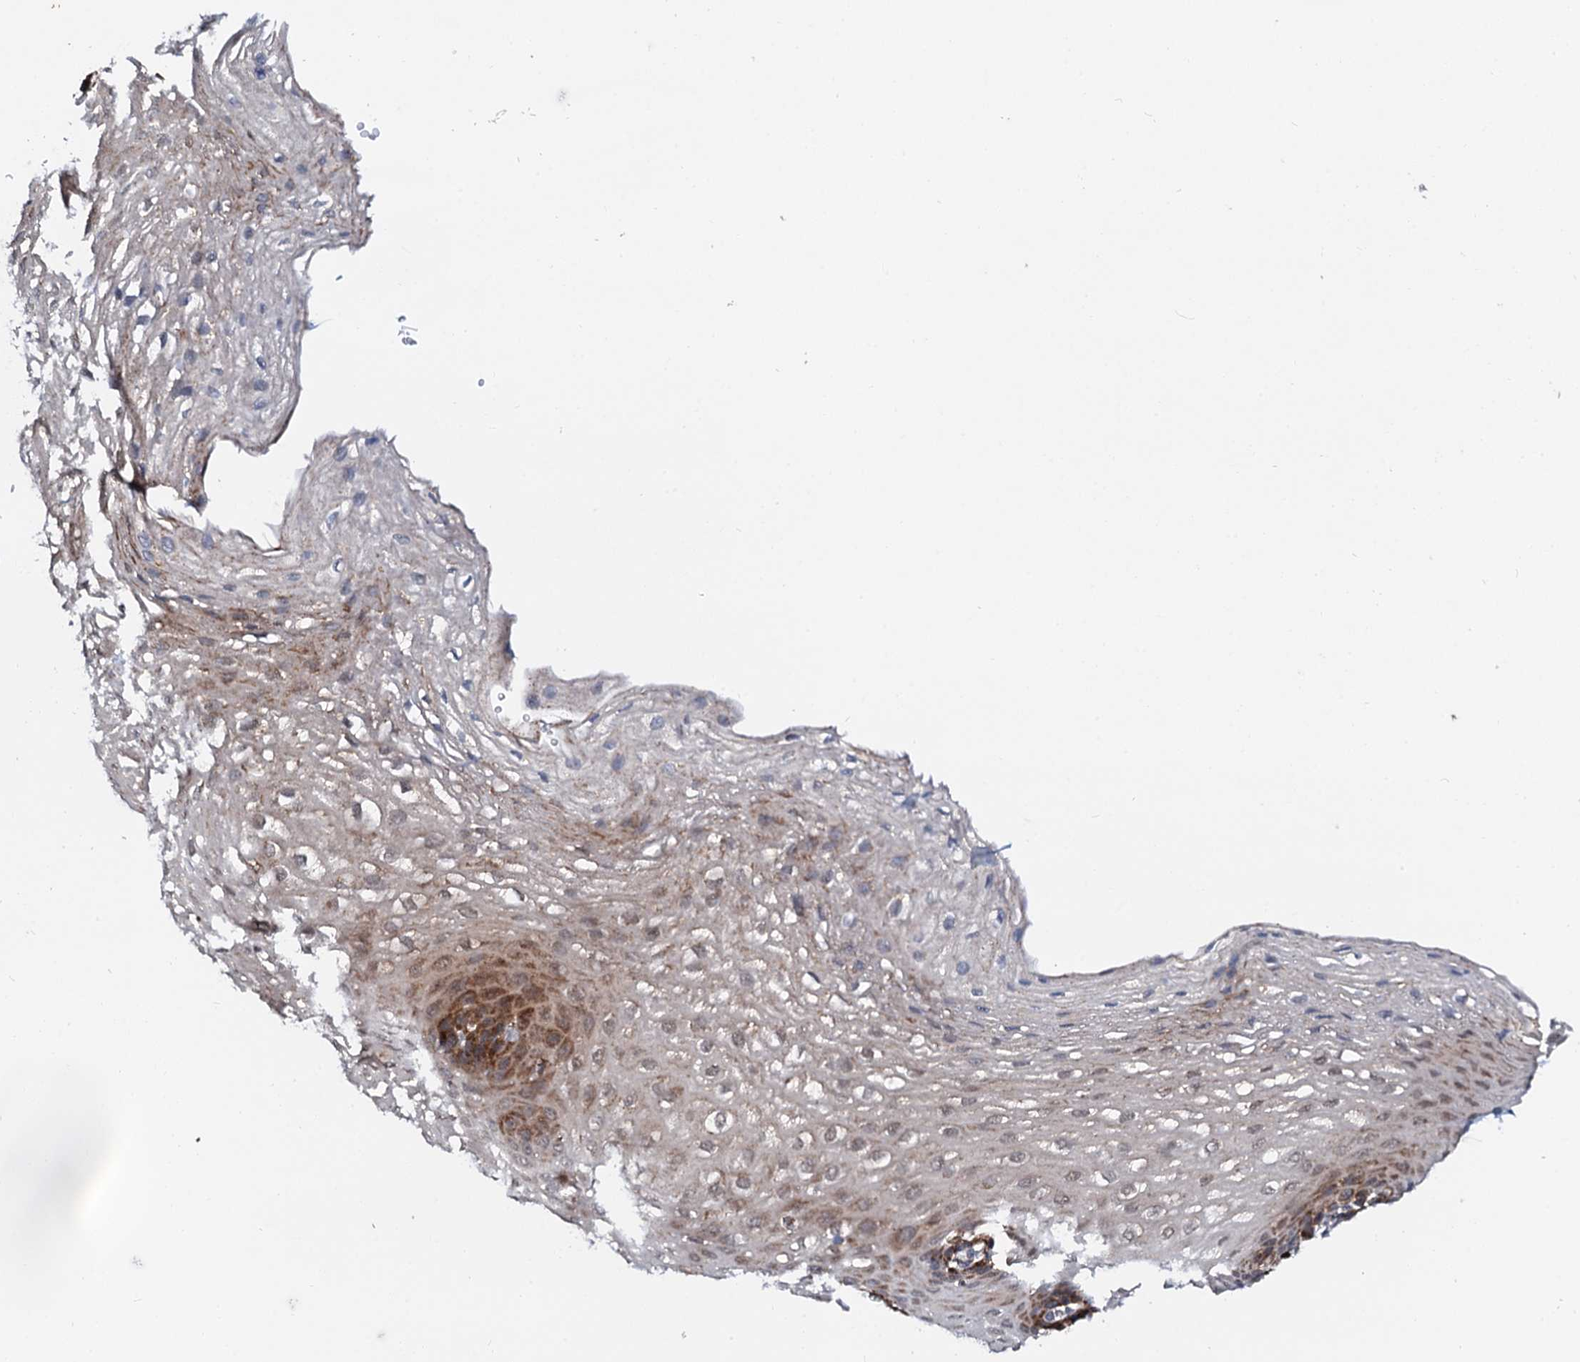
{"staining": {"intensity": "moderate", "quantity": "25%-75%", "location": "cytoplasmic/membranous"}, "tissue": "esophagus", "cell_type": "Squamous epithelial cells", "image_type": "normal", "snomed": [{"axis": "morphology", "description": "Normal tissue, NOS"}, {"axis": "topography", "description": "Esophagus"}], "caption": "Protein analysis of unremarkable esophagus shows moderate cytoplasmic/membranous expression in about 25%-75% of squamous epithelial cells. Nuclei are stained in blue.", "gene": "UBE3C", "patient": {"sex": "female", "age": 66}}